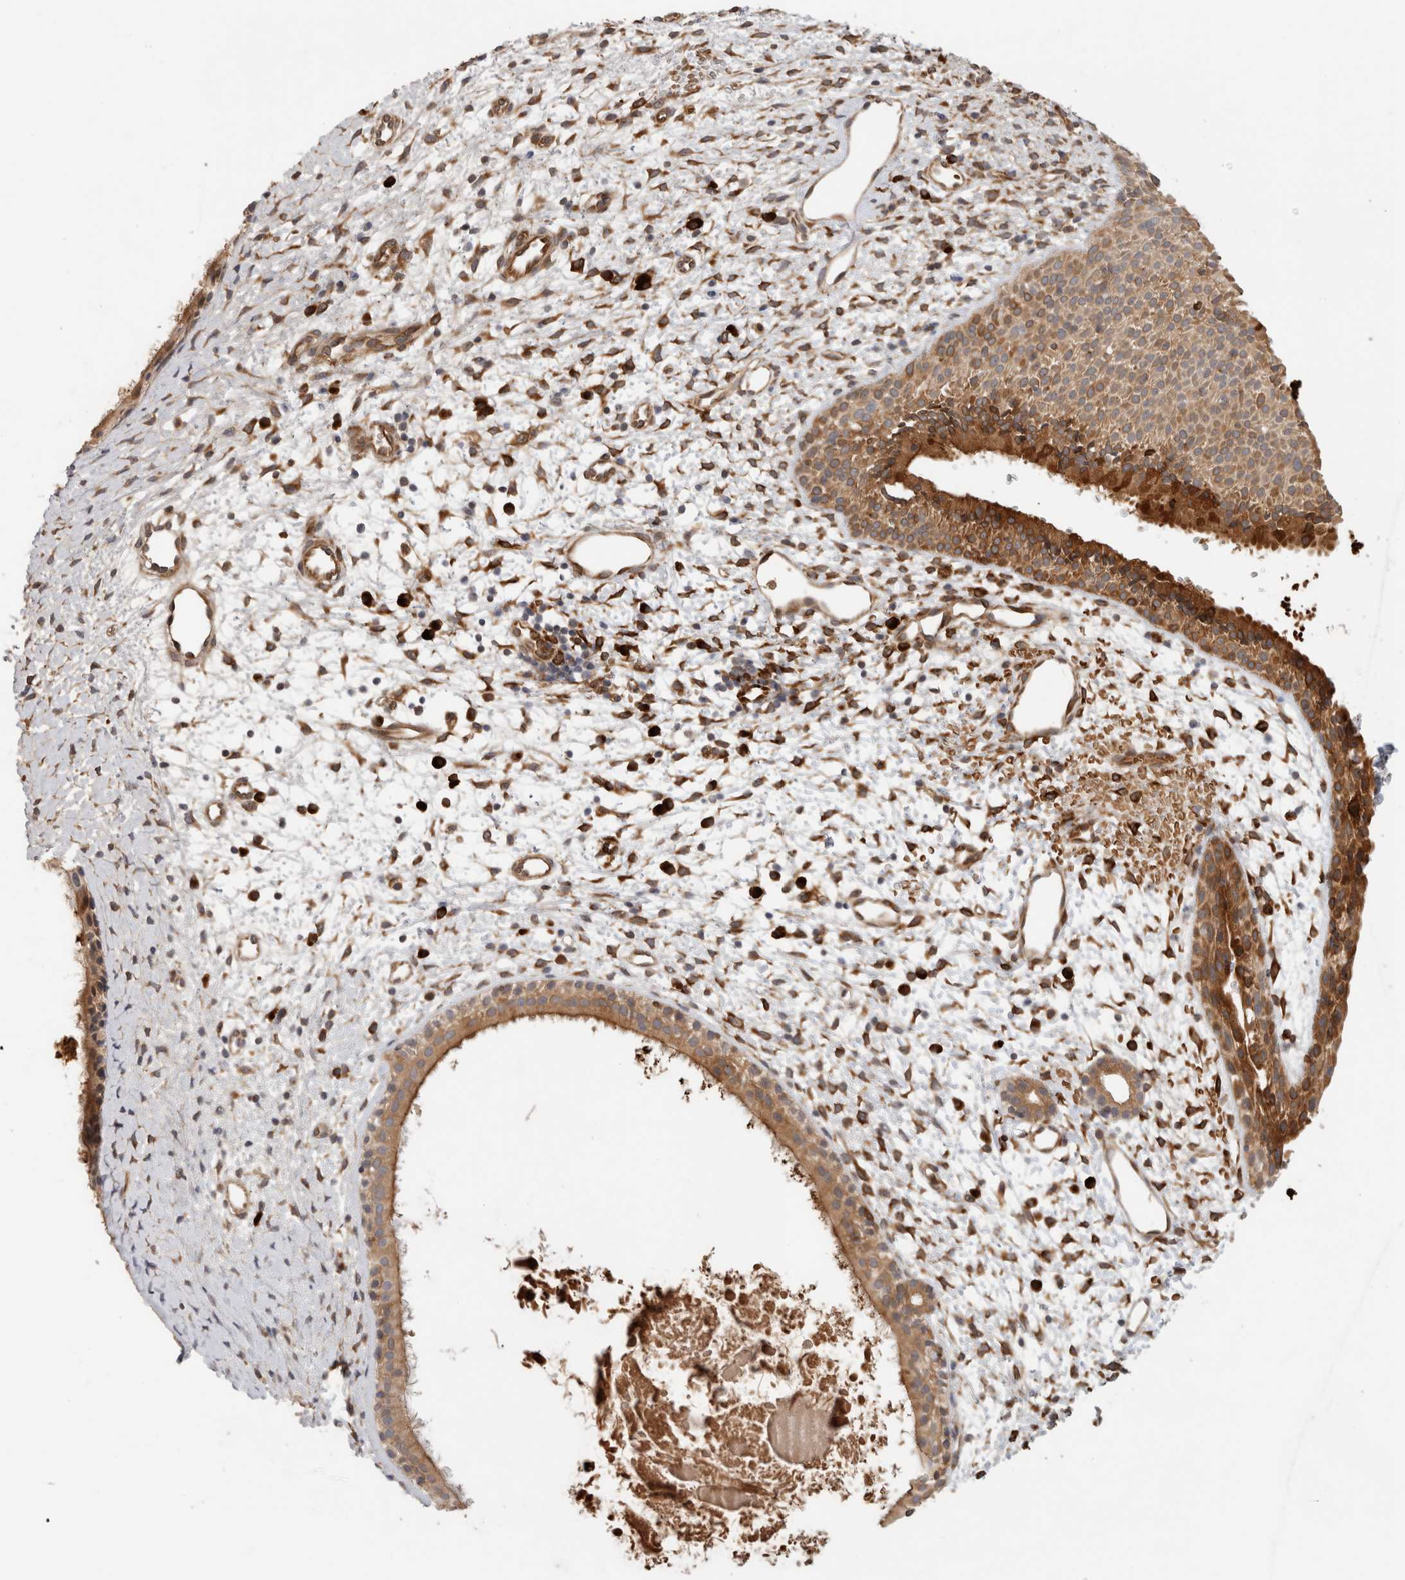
{"staining": {"intensity": "moderate", "quantity": ">75%", "location": "cytoplasmic/membranous"}, "tissue": "nasopharynx", "cell_type": "Respiratory epithelial cells", "image_type": "normal", "snomed": [{"axis": "morphology", "description": "Normal tissue, NOS"}, {"axis": "topography", "description": "Nasopharynx"}], "caption": "Immunohistochemistry of benign human nasopharynx demonstrates medium levels of moderate cytoplasmic/membranous expression in approximately >75% of respiratory epithelial cells. (Stains: DAB (3,3'-diaminobenzidine) in brown, nuclei in blue, Microscopy: brightfield microscopy at high magnification).", "gene": "APOL2", "patient": {"sex": "male", "age": 22}}